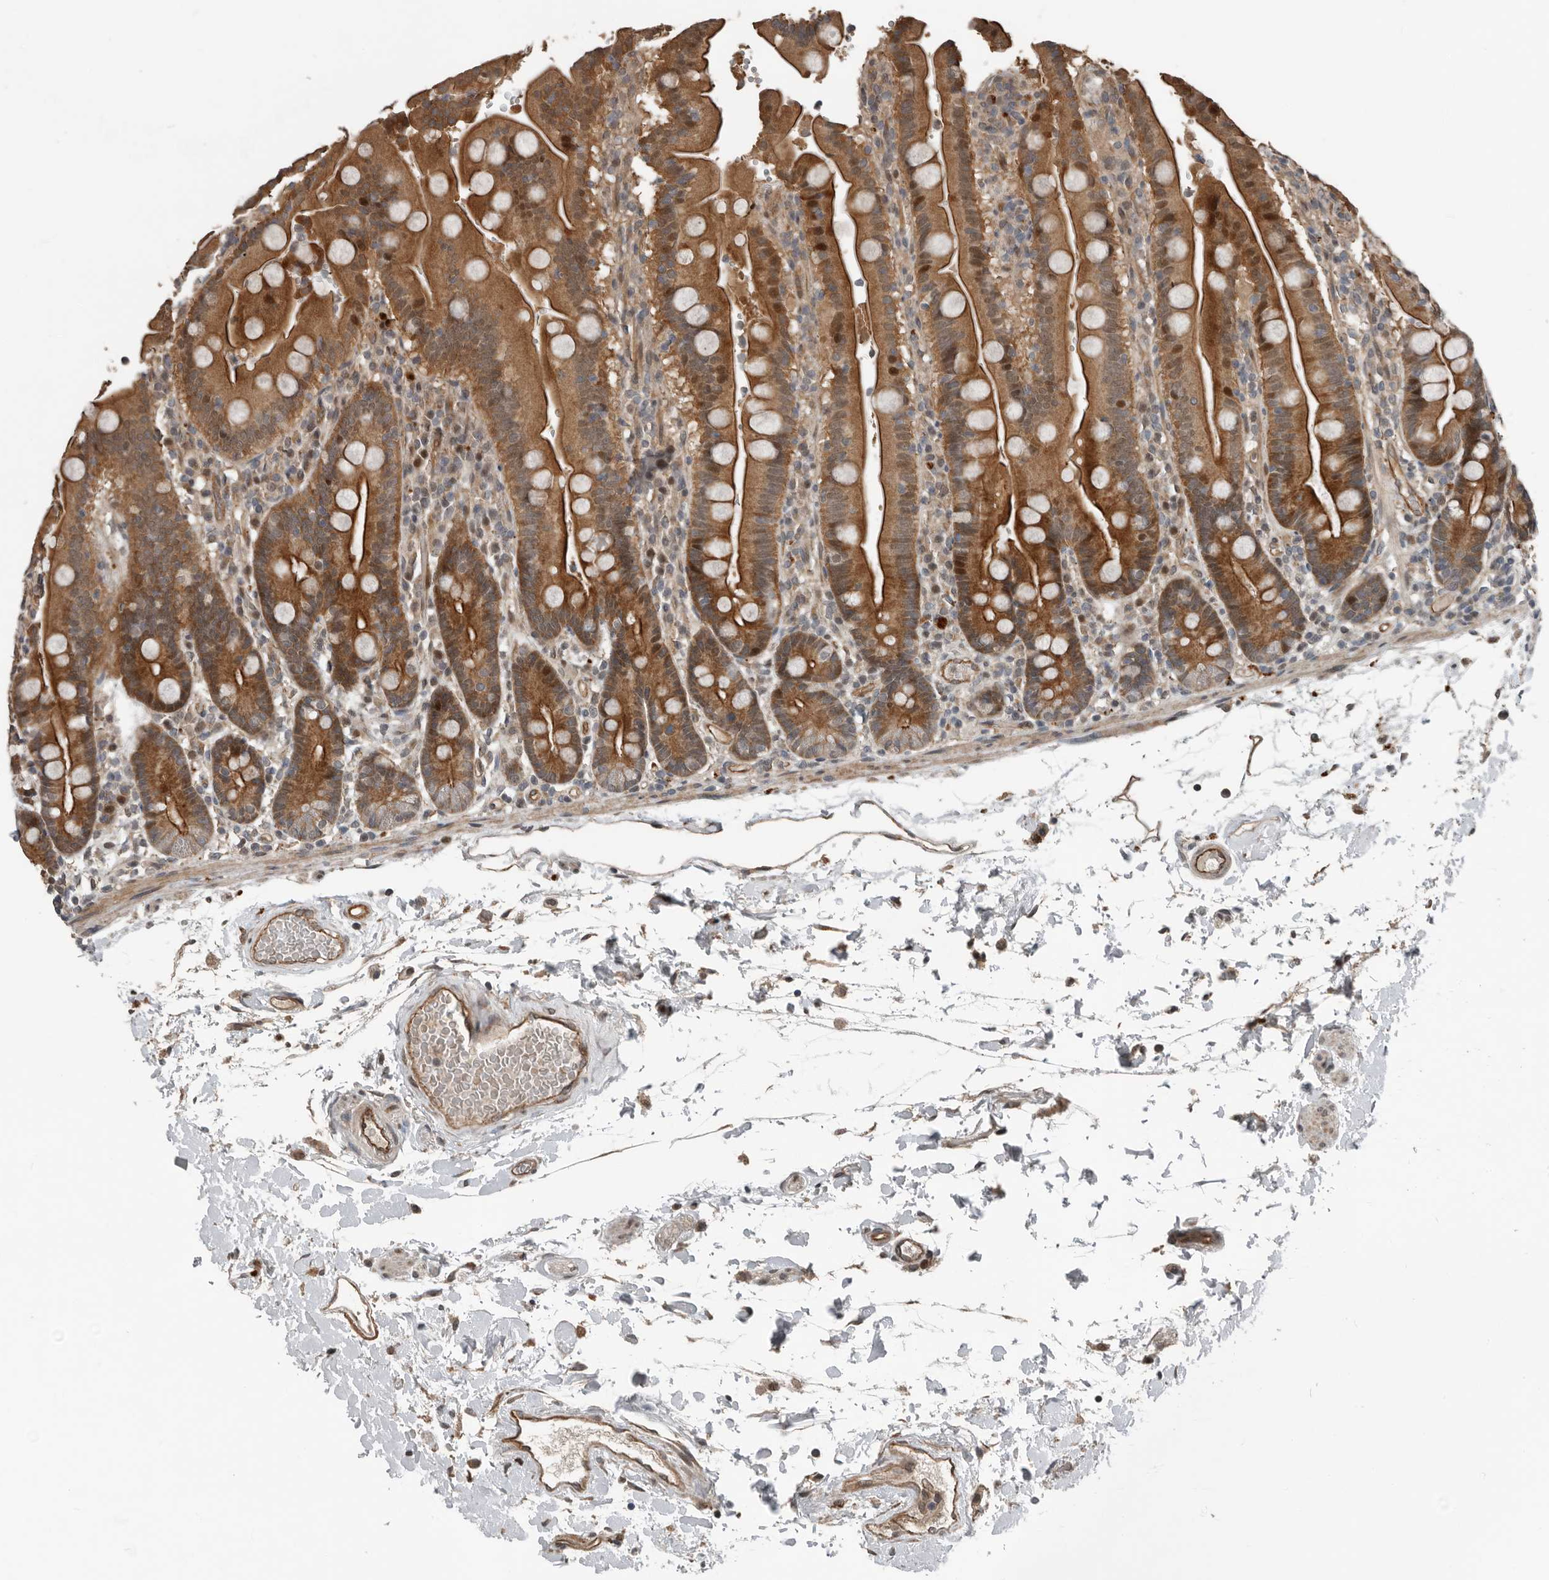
{"staining": {"intensity": "strong", "quantity": ">75%", "location": "cytoplasmic/membranous,nuclear"}, "tissue": "duodenum", "cell_type": "Glandular cells", "image_type": "normal", "snomed": [{"axis": "morphology", "description": "Normal tissue, NOS"}, {"axis": "topography", "description": "Small intestine, NOS"}], "caption": "Glandular cells demonstrate strong cytoplasmic/membranous,nuclear expression in approximately >75% of cells in benign duodenum.", "gene": "YOD1", "patient": {"sex": "female", "age": 71}}